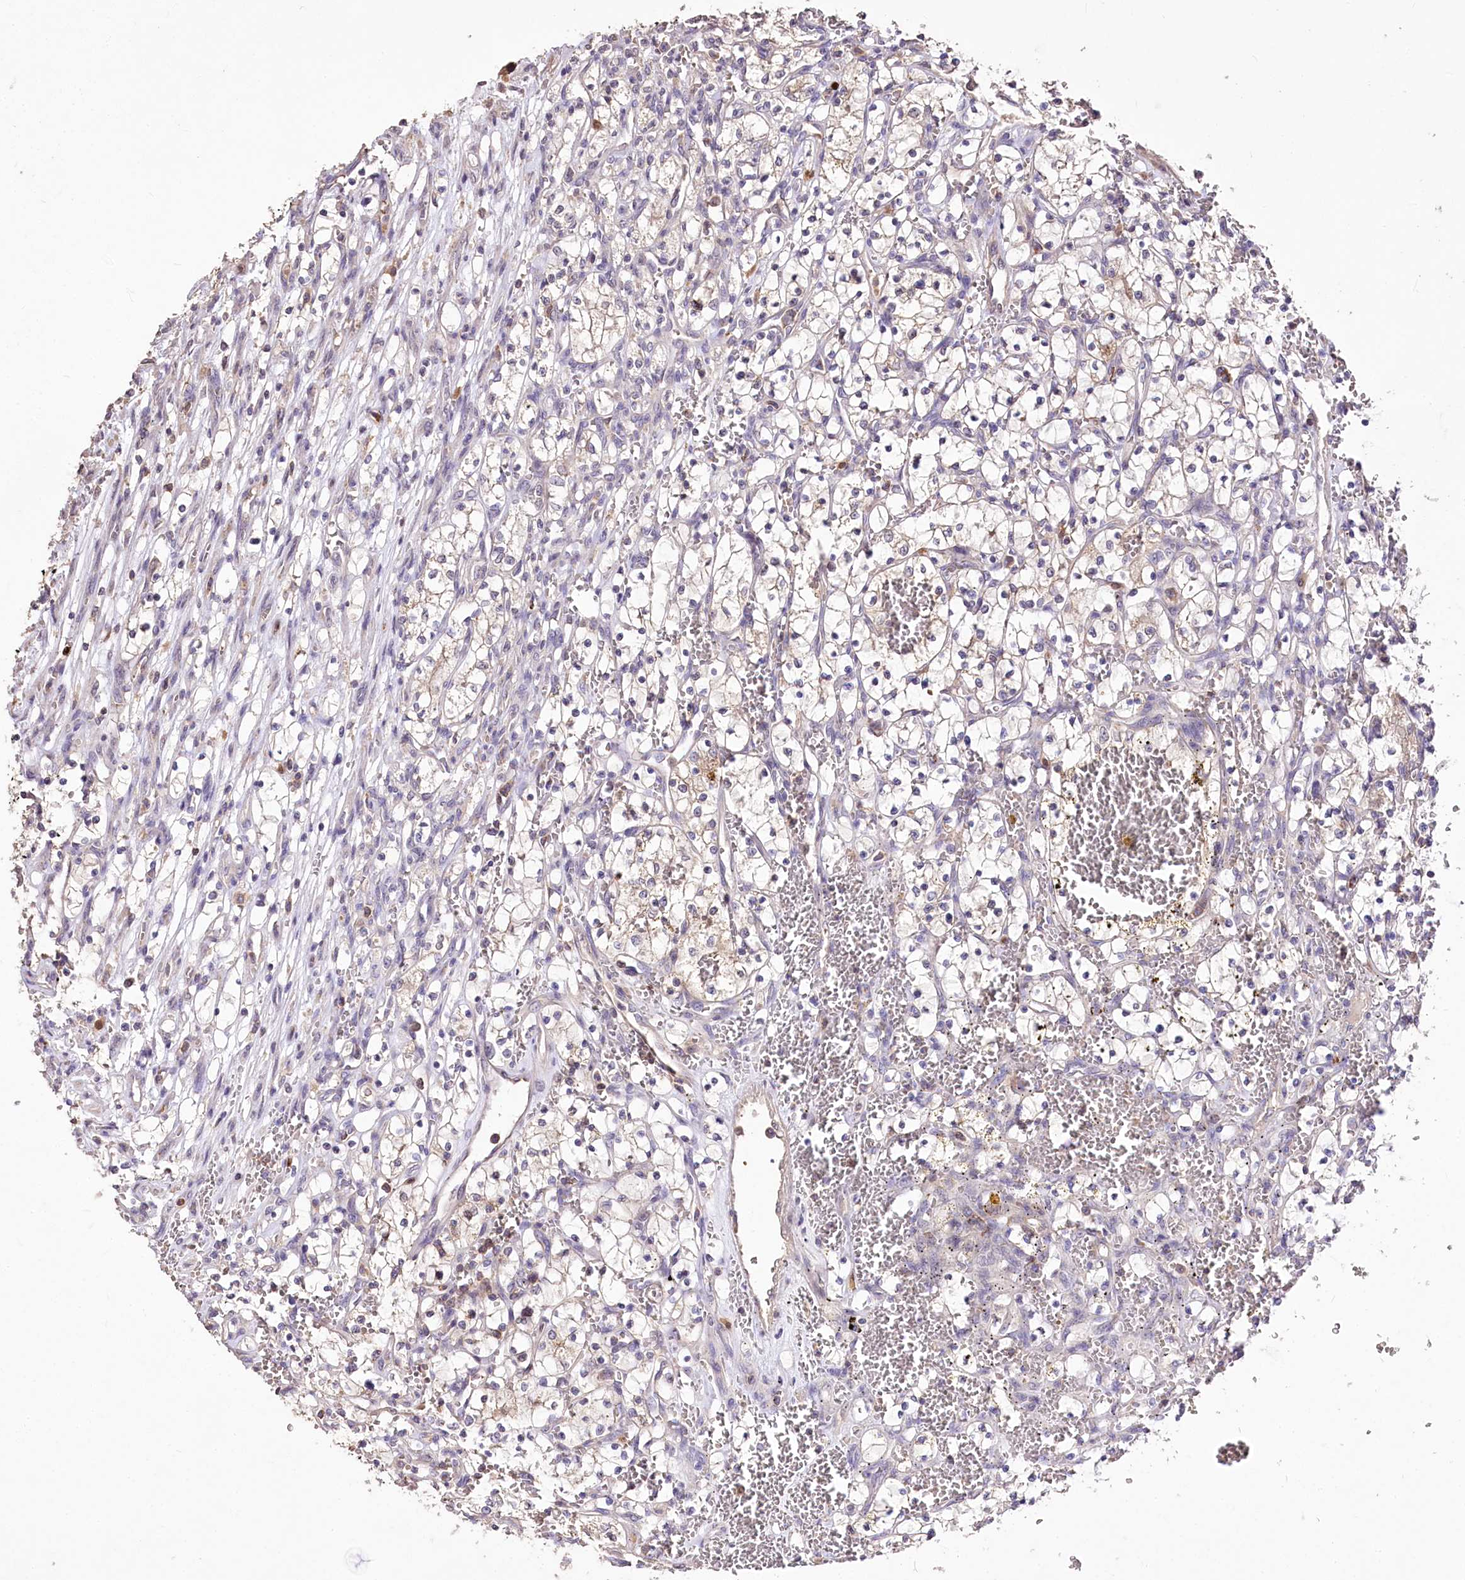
{"staining": {"intensity": "negative", "quantity": "none", "location": "none"}, "tissue": "renal cancer", "cell_type": "Tumor cells", "image_type": "cancer", "snomed": [{"axis": "morphology", "description": "Adenocarcinoma, NOS"}, {"axis": "topography", "description": "Kidney"}], "caption": "Photomicrograph shows no protein expression in tumor cells of adenocarcinoma (renal) tissue.", "gene": "SERGEF", "patient": {"sex": "female", "age": 69}}